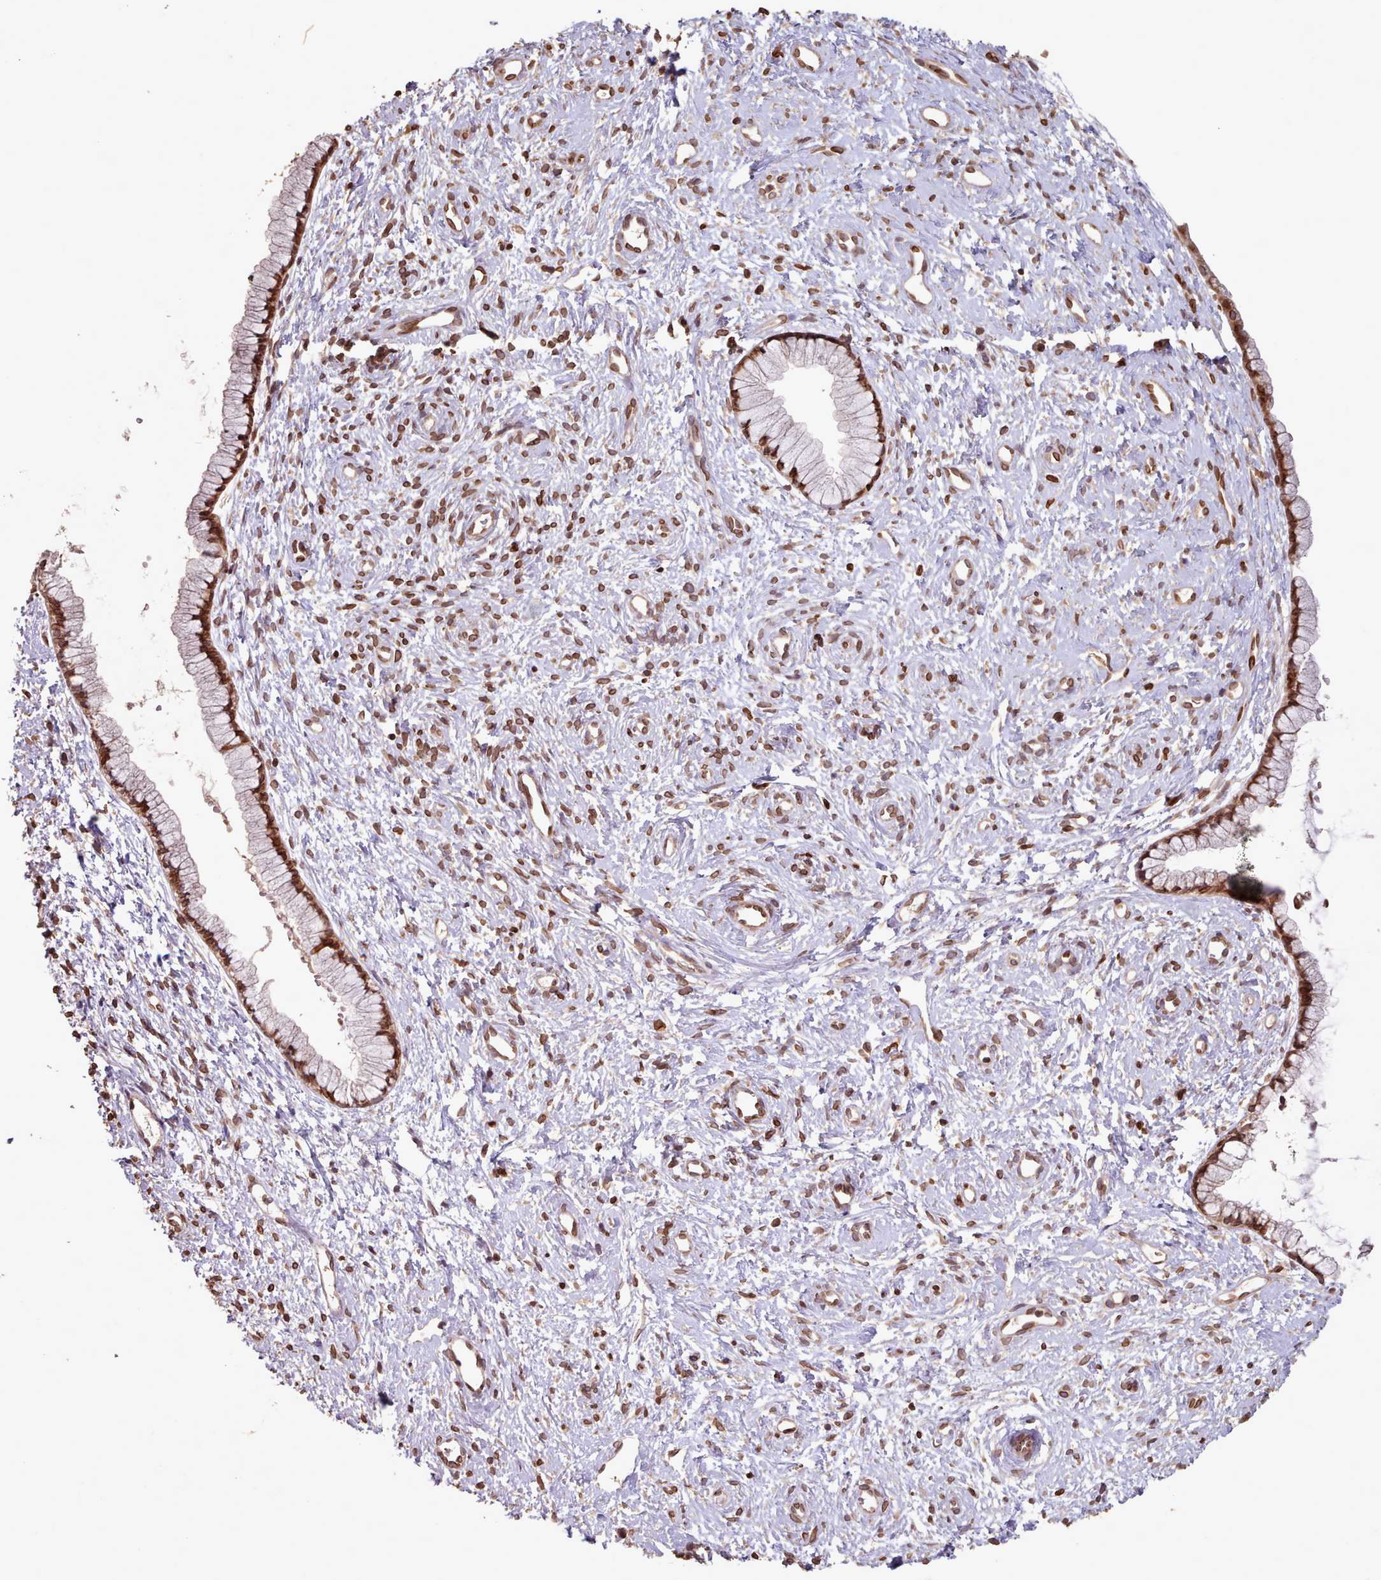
{"staining": {"intensity": "moderate", "quantity": ">75%", "location": "cytoplasmic/membranous,nuclear"}, "tissue": "cervix", "cell_type": "Glandular cells", "image_type": "normal", "snomed": [{"axis": "morphology", "description": "Normal tissue, NOS"}, {"axis": "topography", "description": "Cervix"}], "caption": "Cervix stained with DAB (3,3'-diaminobenzidine) IHC reveals medium levels of moderate cytoplasmic/membranous,nuclear positivity in about >75% of glandular cells.", "gene": "TOR1AIP1", "patient": {"sex": "female", "age": 57}}